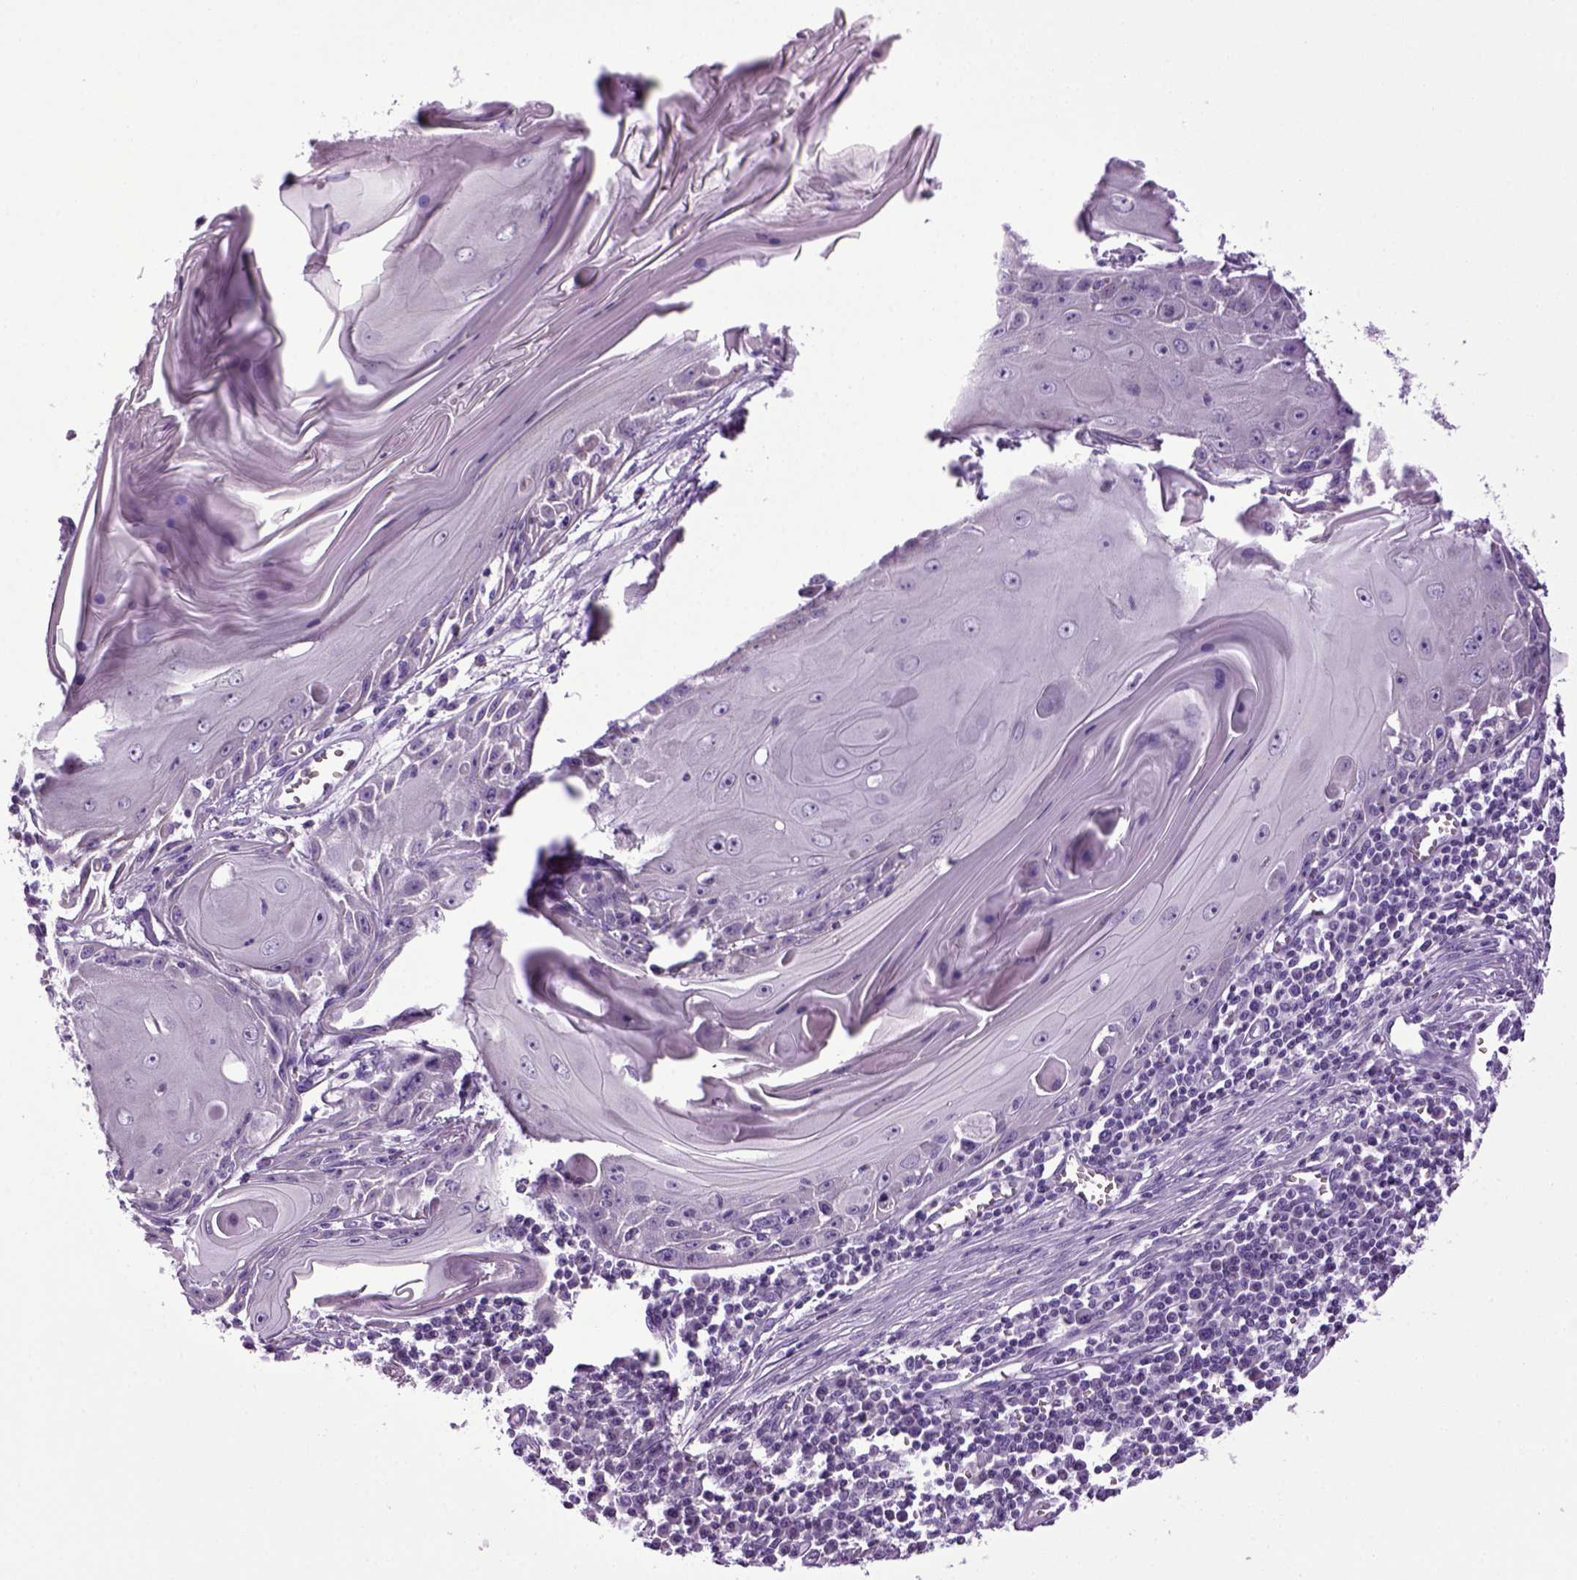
{"staining": {"intensity": "negative", "quantity": "none", "location": "none"}, "tissue": "skin cancer", "cell_type": "Tumor cells", "image_type": "cancer", "snomed": [{"axis": "morphology", "description": "Squamous cell carcinoma, NOS"}, {"axis": "topography", "description": "Skin"}, {"axis": "topography", "description": "Vulva"}], "caption": "Histopathology image shows no significant protein staining in tumor cells of squamous cell carcinoma (skin).", "gene": "HMCN2", "patient": {"sex": "female", "age": 85}}